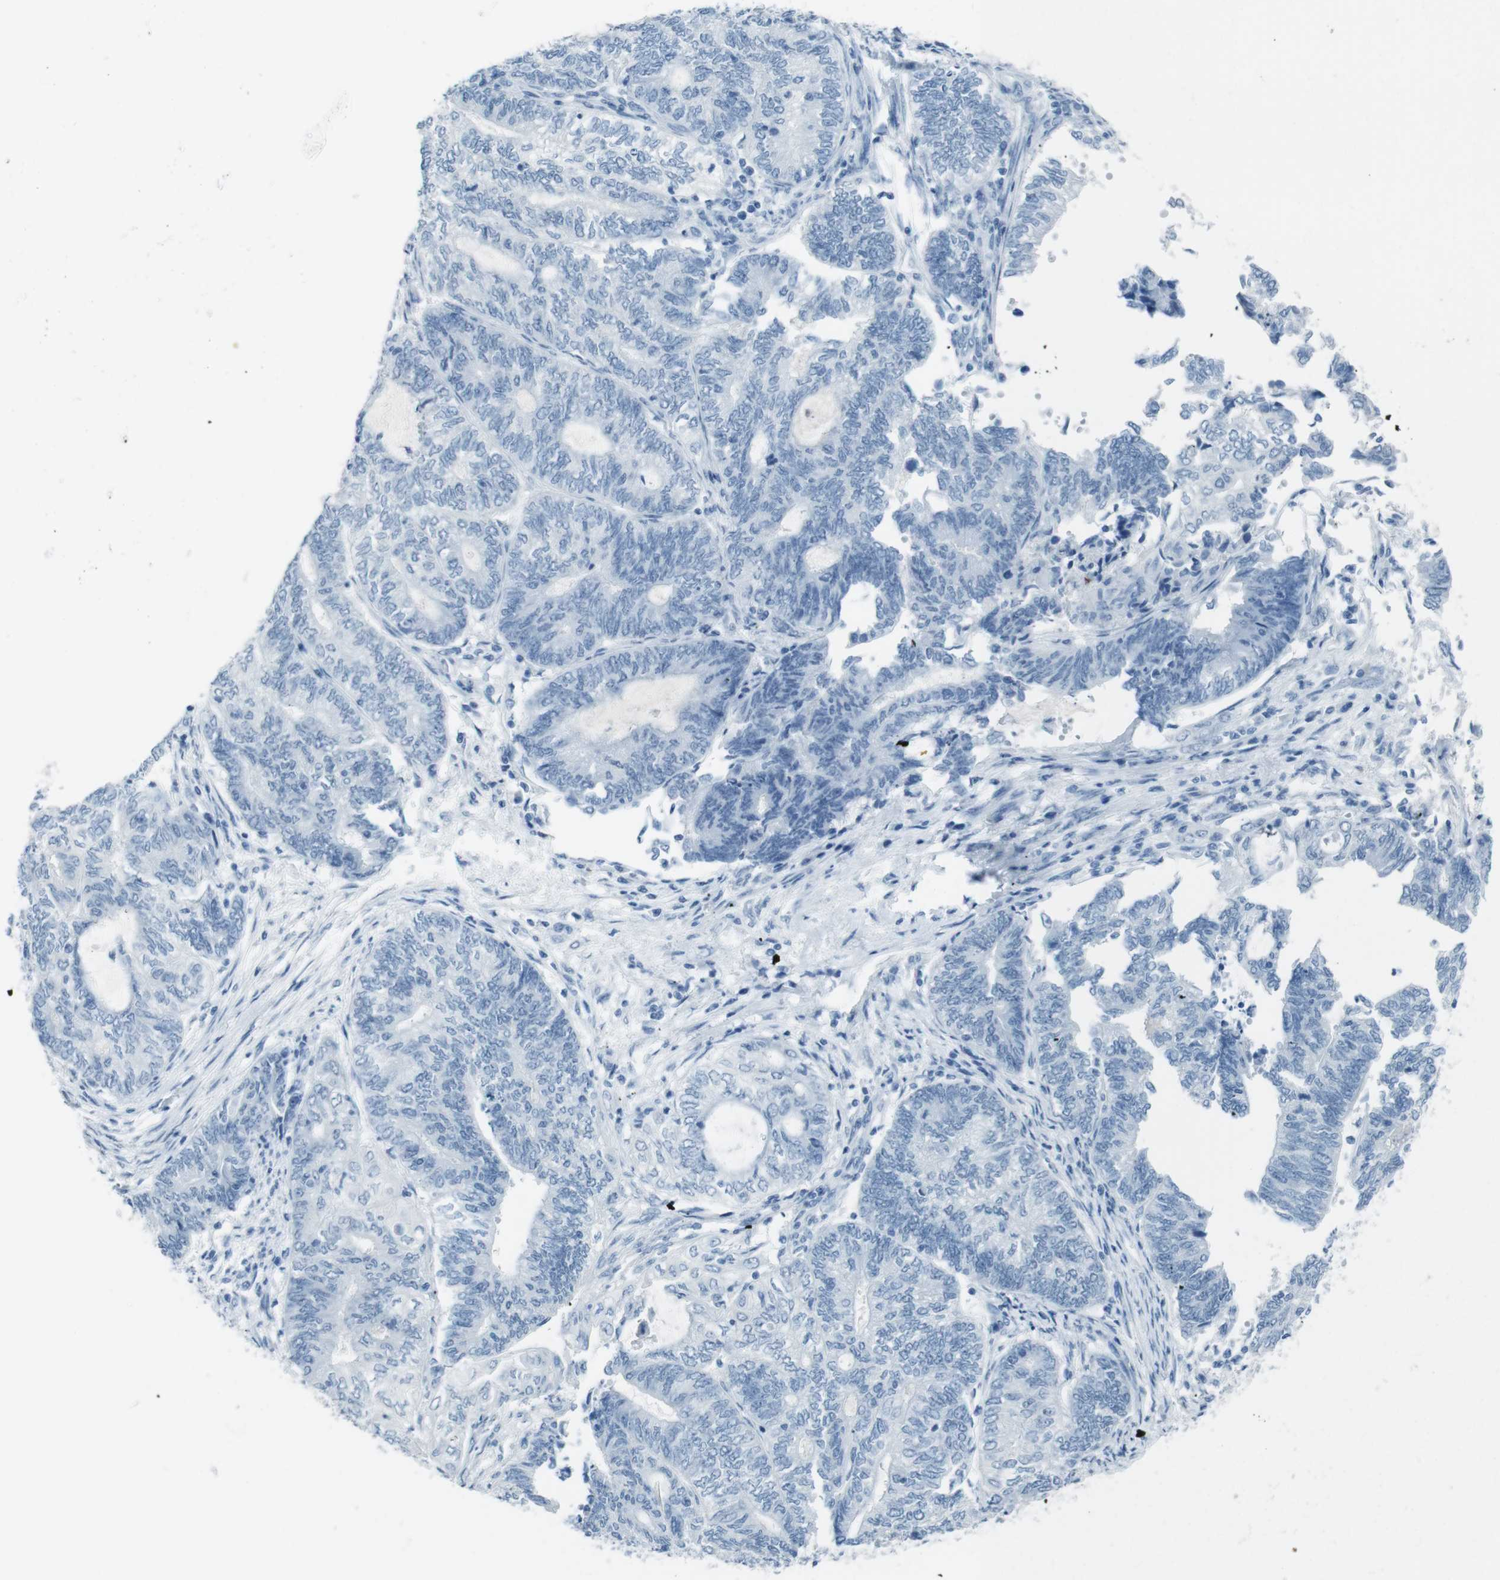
{"staining": {"intensity": "negative", "quantity": "none", "location": "none"}, "tissue": "endometrial cancer", "cell_type": "Tumor cells", "image_type": "cancer", "snomed": [{"axis": "morphology", "description": "Adenocarcinoma, NOS"}, {"axis": "topography", "description": "Uterus"}, {"axis": "topography", "description": "Endometrium"}], "caption": "Protein analysis of endometrial adenocarcinoma displays no significant staining in tumor cells.", "gene": "TMEM207", "patient": {"sex": "female", "age": 70}}